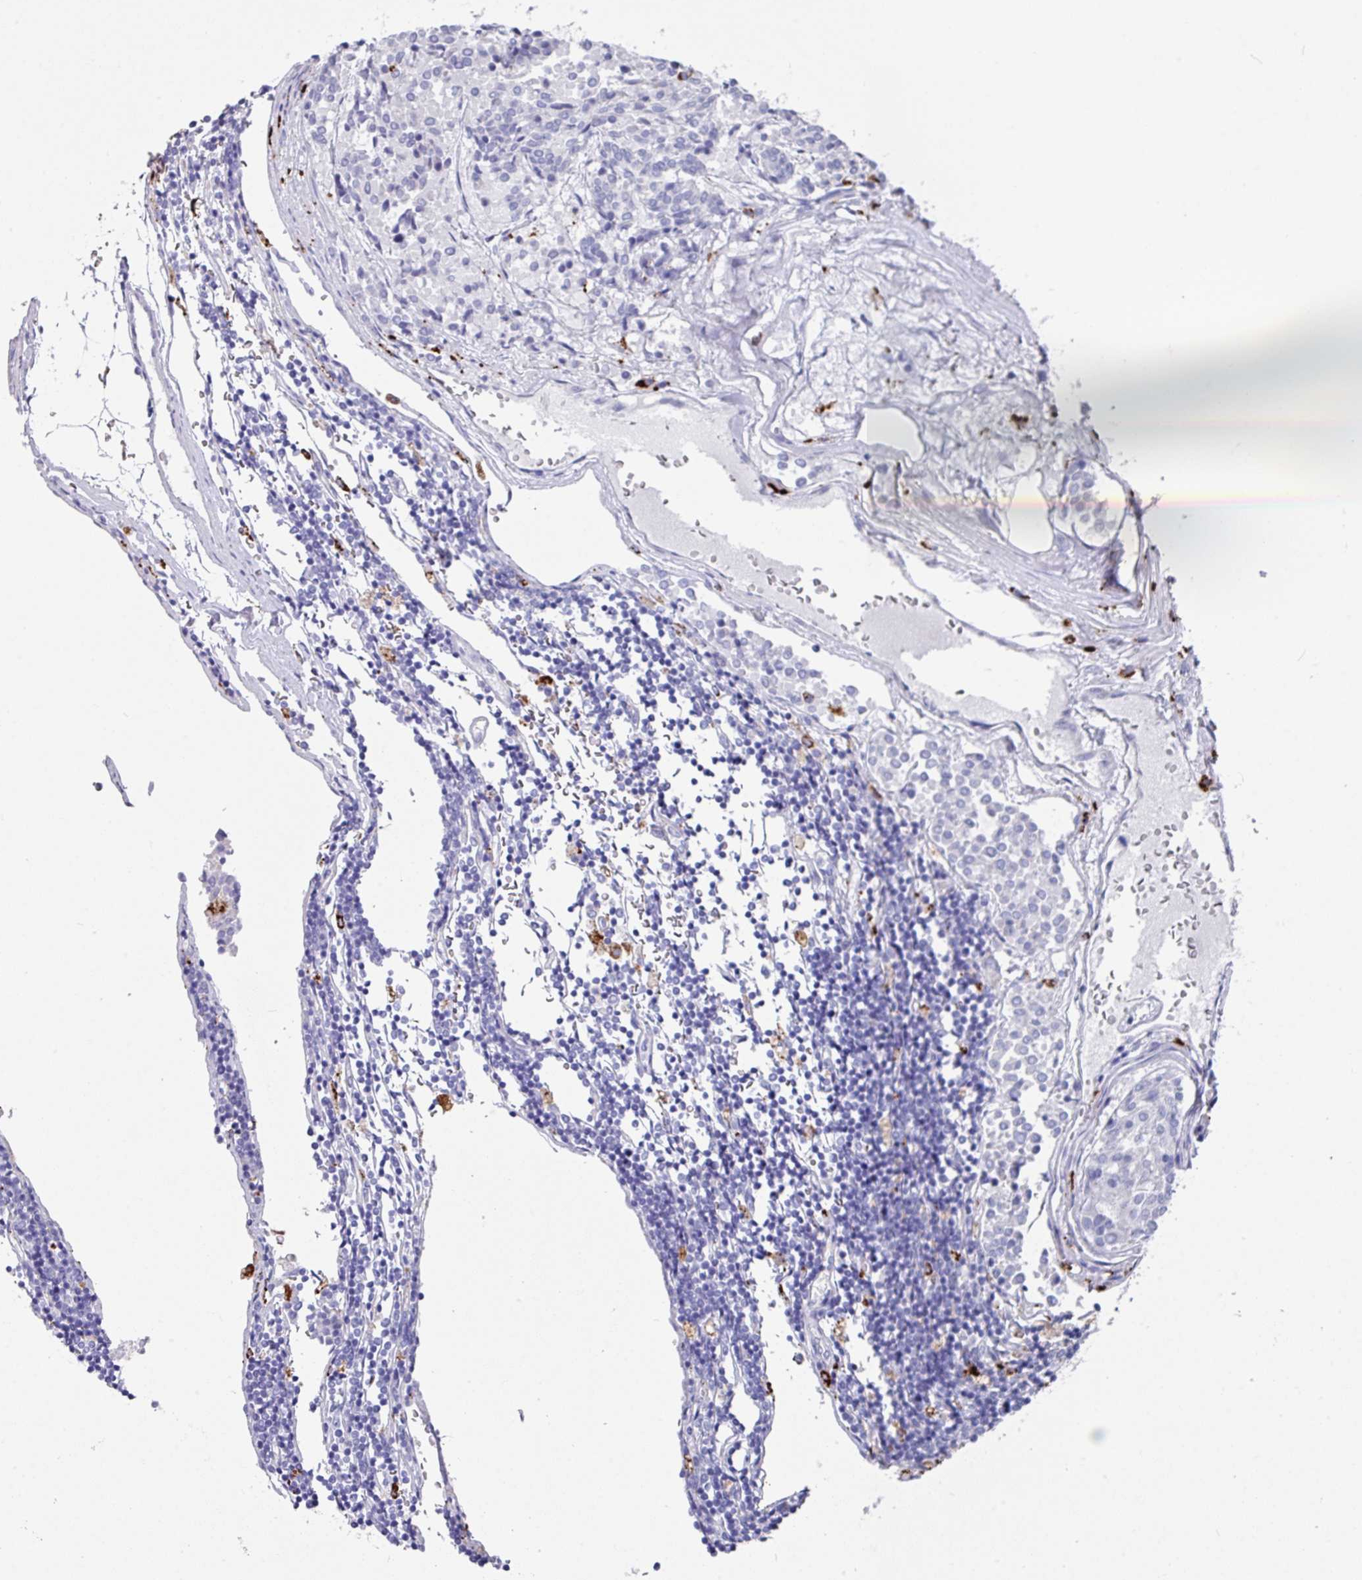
{"staining": {"intensity": "negative", "quantity": "none", "location": "none"}, "tissue": "carcinoid", "cell_type": "Tumor cells", "image_type": "cancer", "snomed": [{"axis": "morphology", "description": "Carcinoid, malignant, NOS"}, {"axis": "topography", "description": "Pancreas"}], "caption": "DAB immunohistochemical staining of carcinoid displays no significant staining in tumor cells. (DAB immunohistochemistry, high magnification).", "gene": "CPVL", "patient": {"sex": "female", "age": 54}}